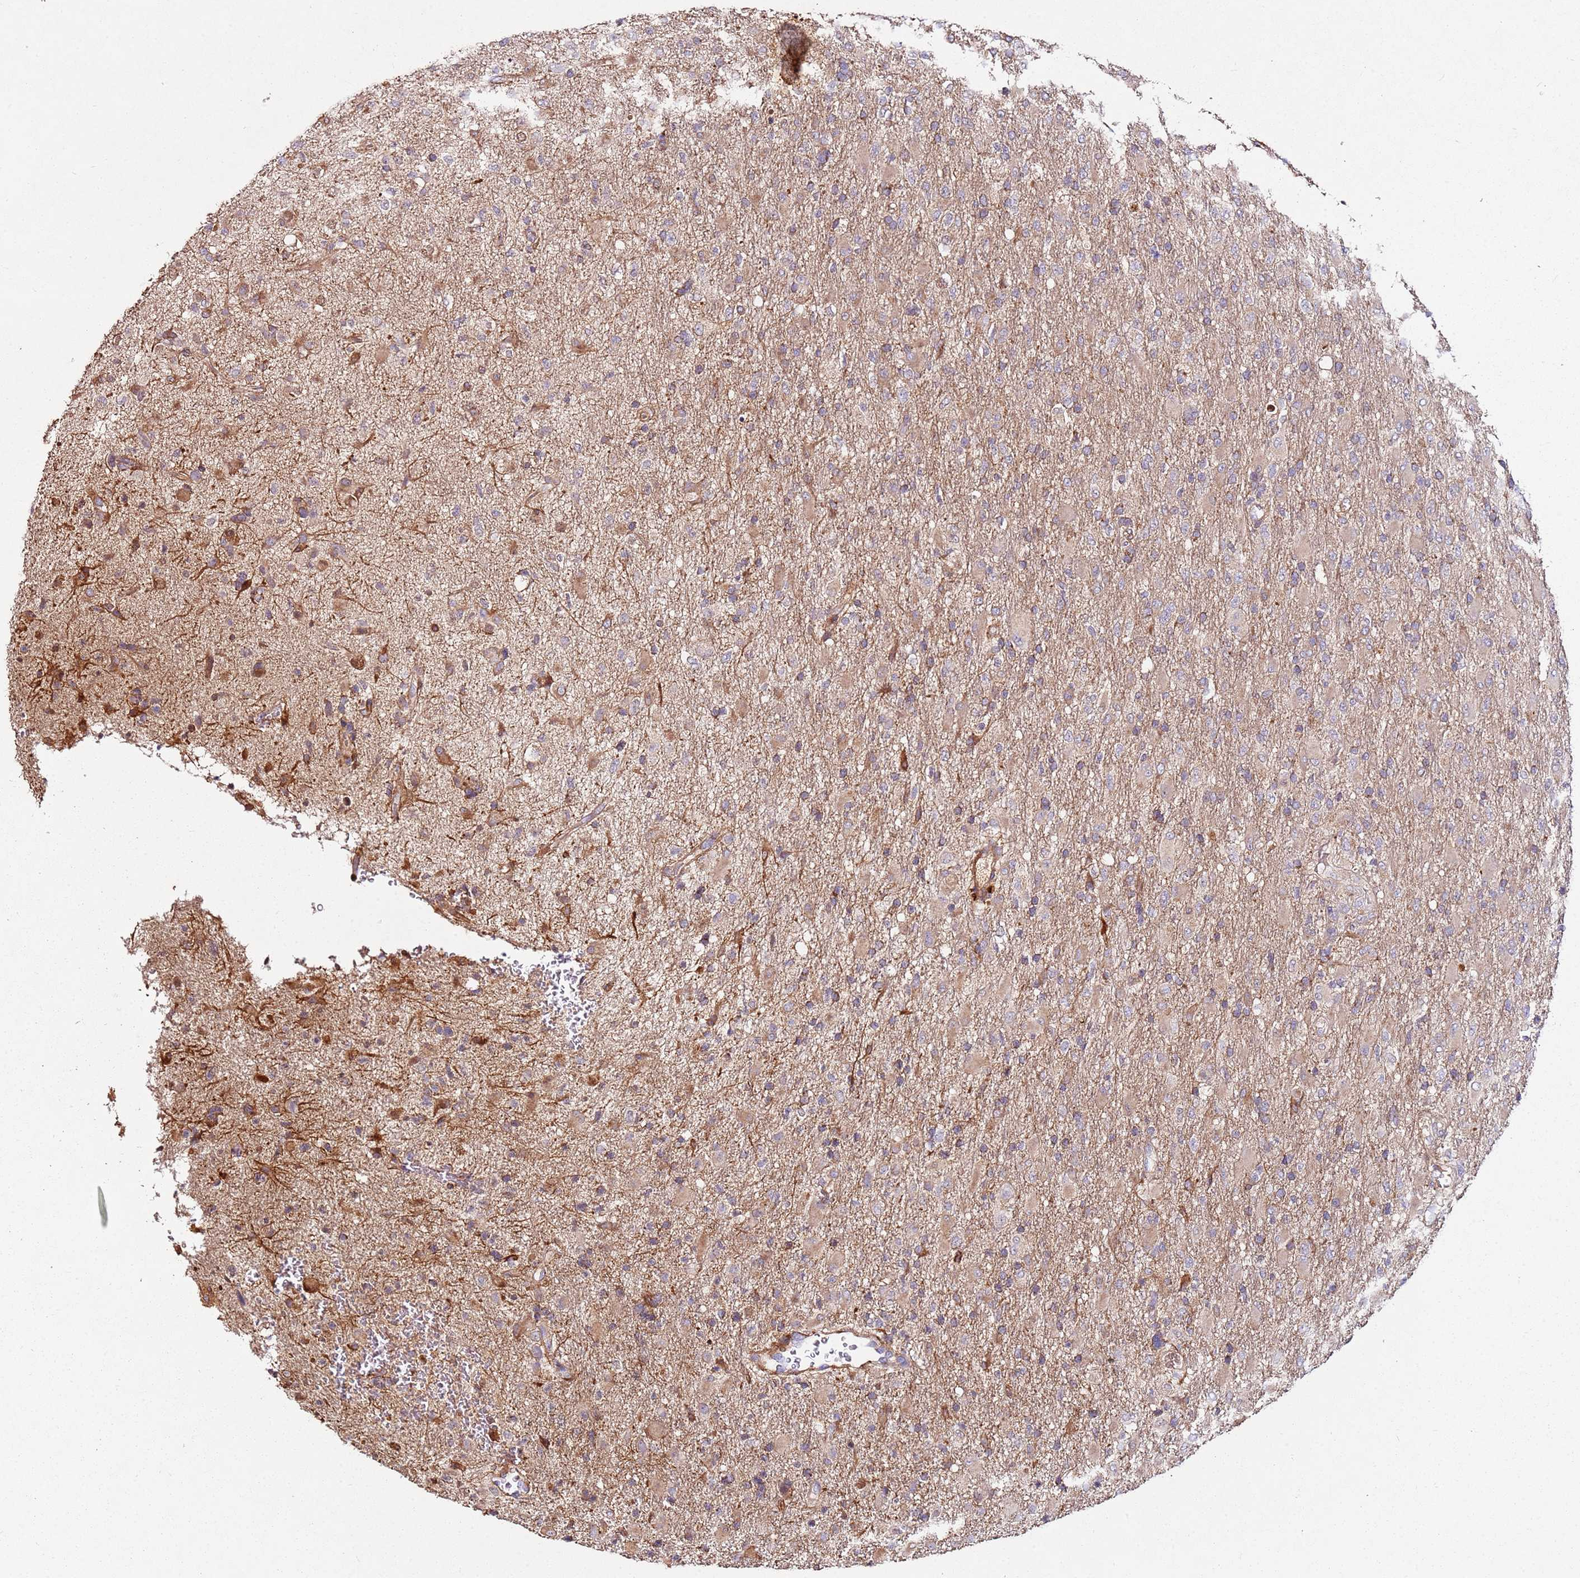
{"staining": {"intensity": "moderate", "quantity": "<25%", "location": "cytoplasmic/membranous"}, "tissue": "glioma", "cell_type": "Tumor cells", "image_type": "cancer", "snomed": [{"axis": "morphology", "description": "Glioma, malignant, Low grade"}, {"axis": "topography", "description": "Brain"}], "caption": "Malignant low-grade glioma was stained to show a protein in brown. There is low levels of moderate cytoplasmic/membranous staining in about <25% of tumor cells.", "gene": "KRTAP21-3", "patient": {"sex": "male", "age": 65}}